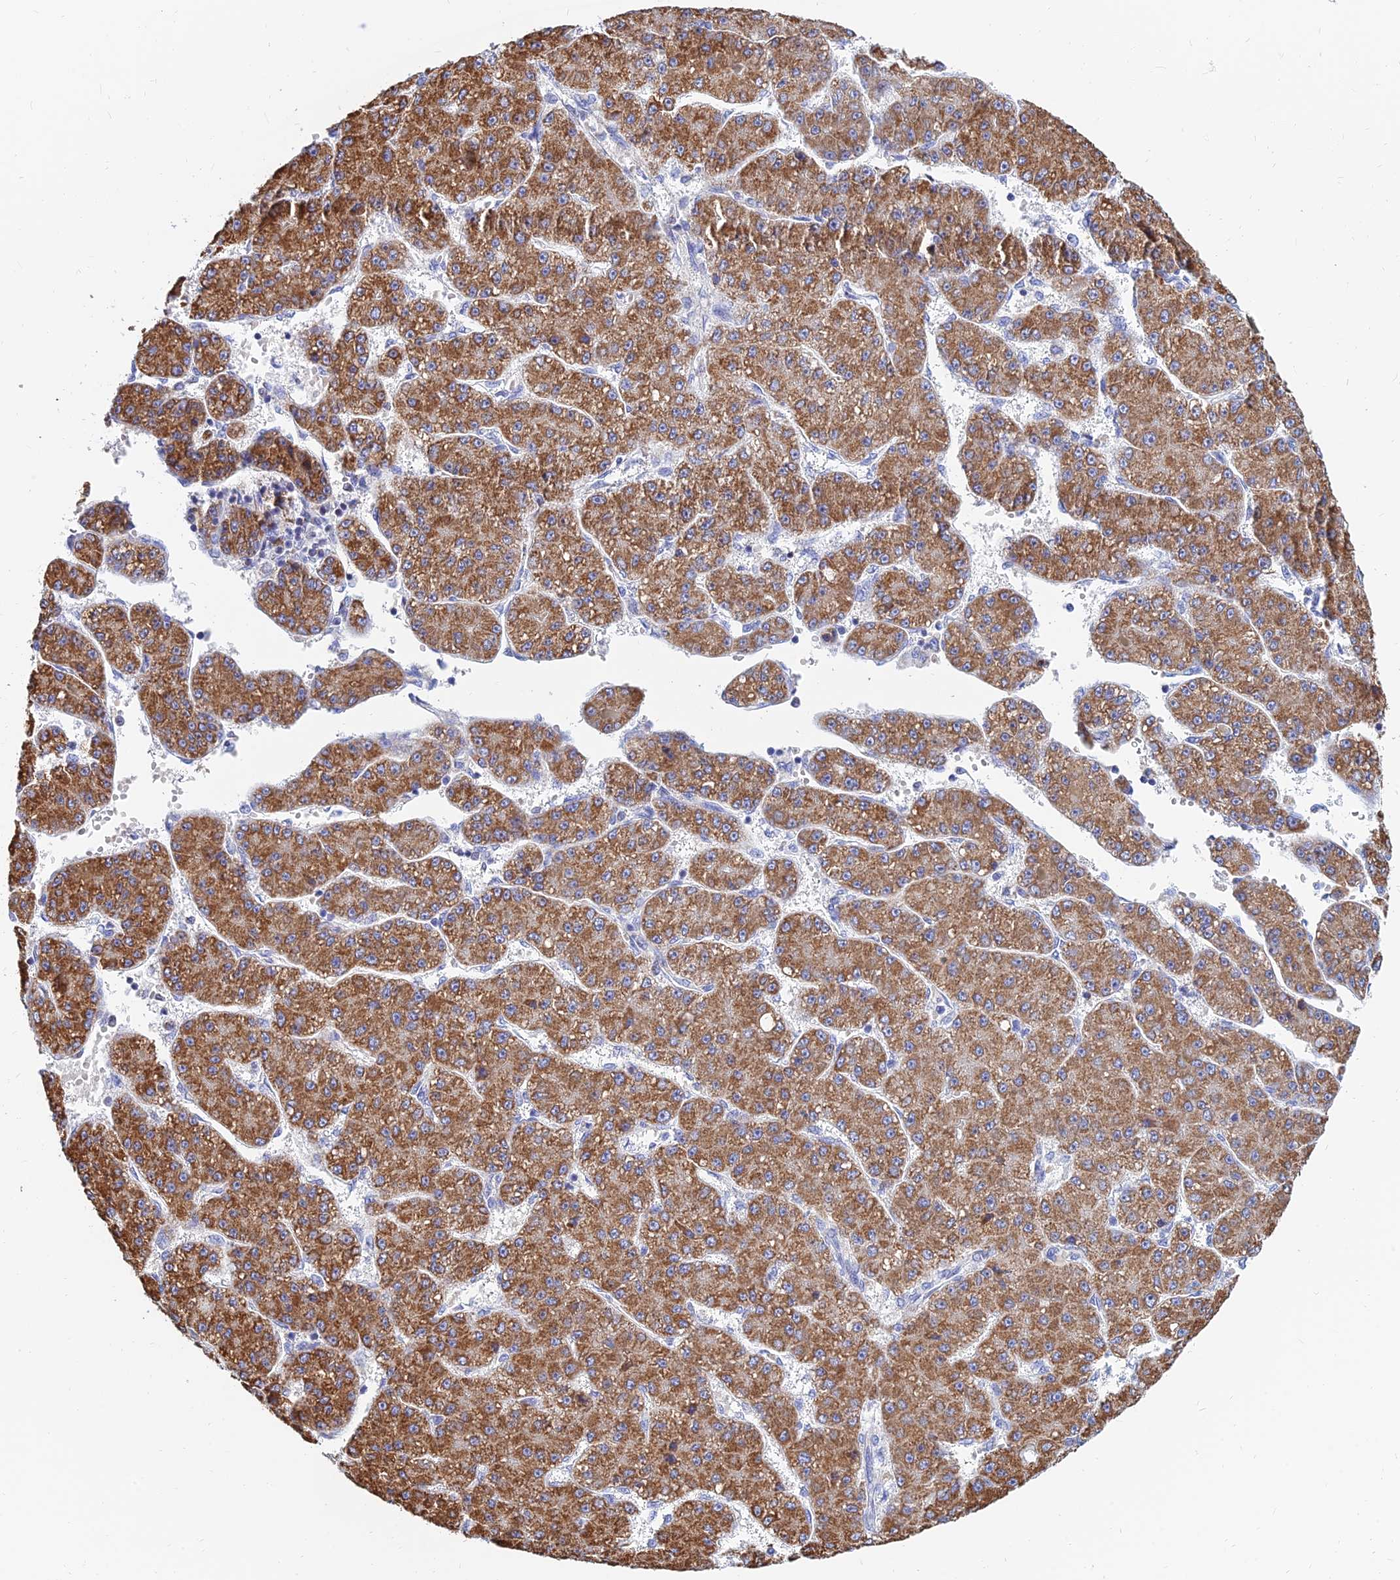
{"staining": {"intensity": "moderate", "quantity": ">75%", "location": "cytoplasmic/membranous"}, "tissue": "liver cancer", "cell_type": "Tumor cells", "image_type": "cancer", "snomed": [{"axis": "morphology", "description": "Carcinoma, Hepatocellular, NOS"}, {"axis": "topography", "description": "Liver"}], "caption": "This micrograph reveals liver cancer (hepatocellular carcinoma) stained with immunohistochemistry to label a protein in brown. The cytoplasmic/membranous of tumor cells show moderate positivity for the protein. Nuclei are counter-stained blue.", "gene": "MGST1", "patient": {"sex": "male", "age": 67}}